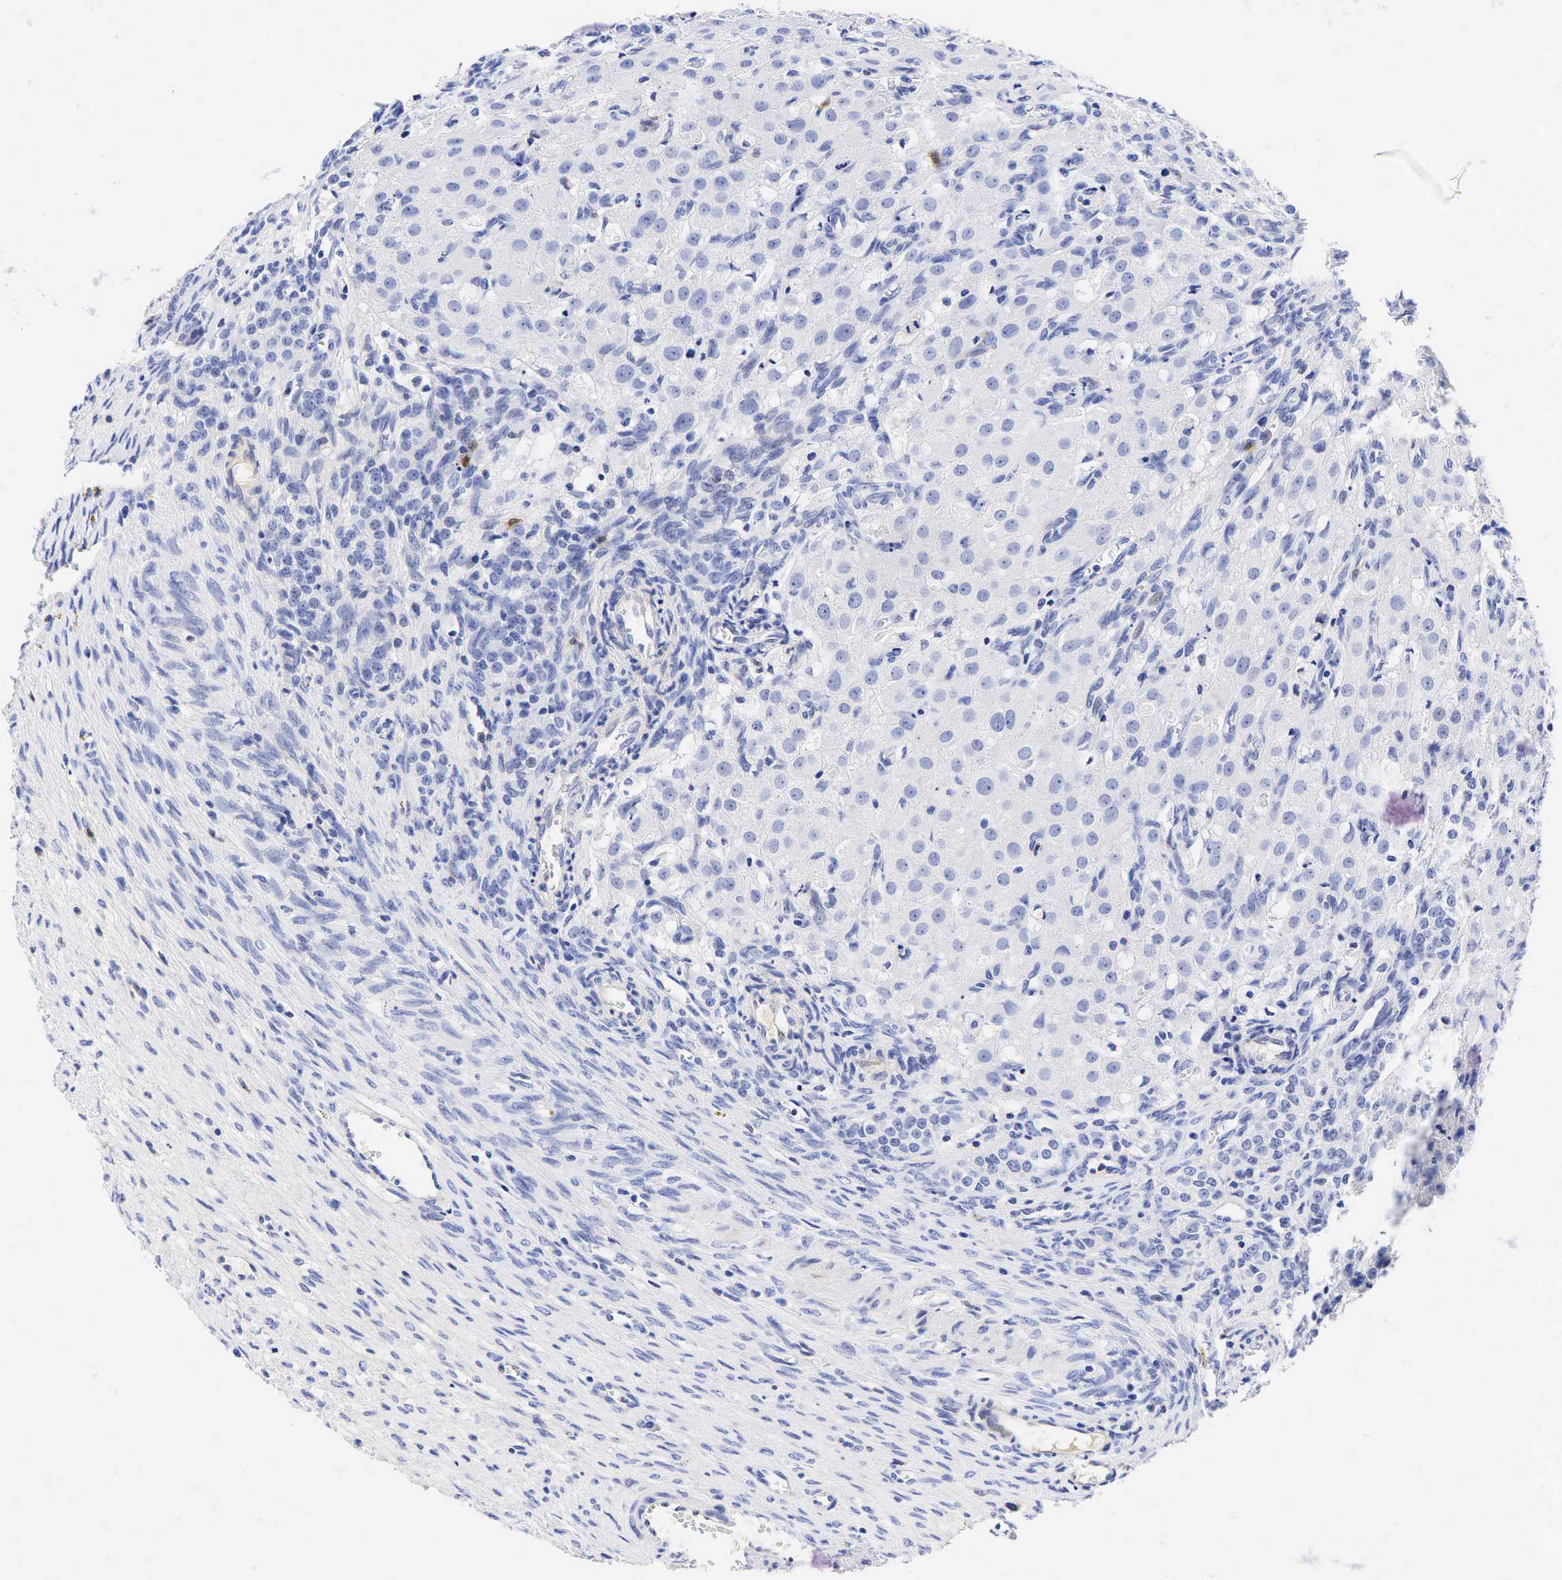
{"staining": {"intensity": "negative", "quantity": "none", "location": "none"}, "tissue": "ovary", "cell_type": "Follicle cells", "image_type": "normal", "snomed": [{"axis": "morphology", "description": "Normal tissue, NOS"}, {"axis": "topography", "description": "Ovary"}], "caption": "Ovary stained for a protein using immunohistochemistry (IHC) reveals no positivity follicle cells.", "gene": "TNFRSF8", "patient": {"sex": "female", "age": 32}}